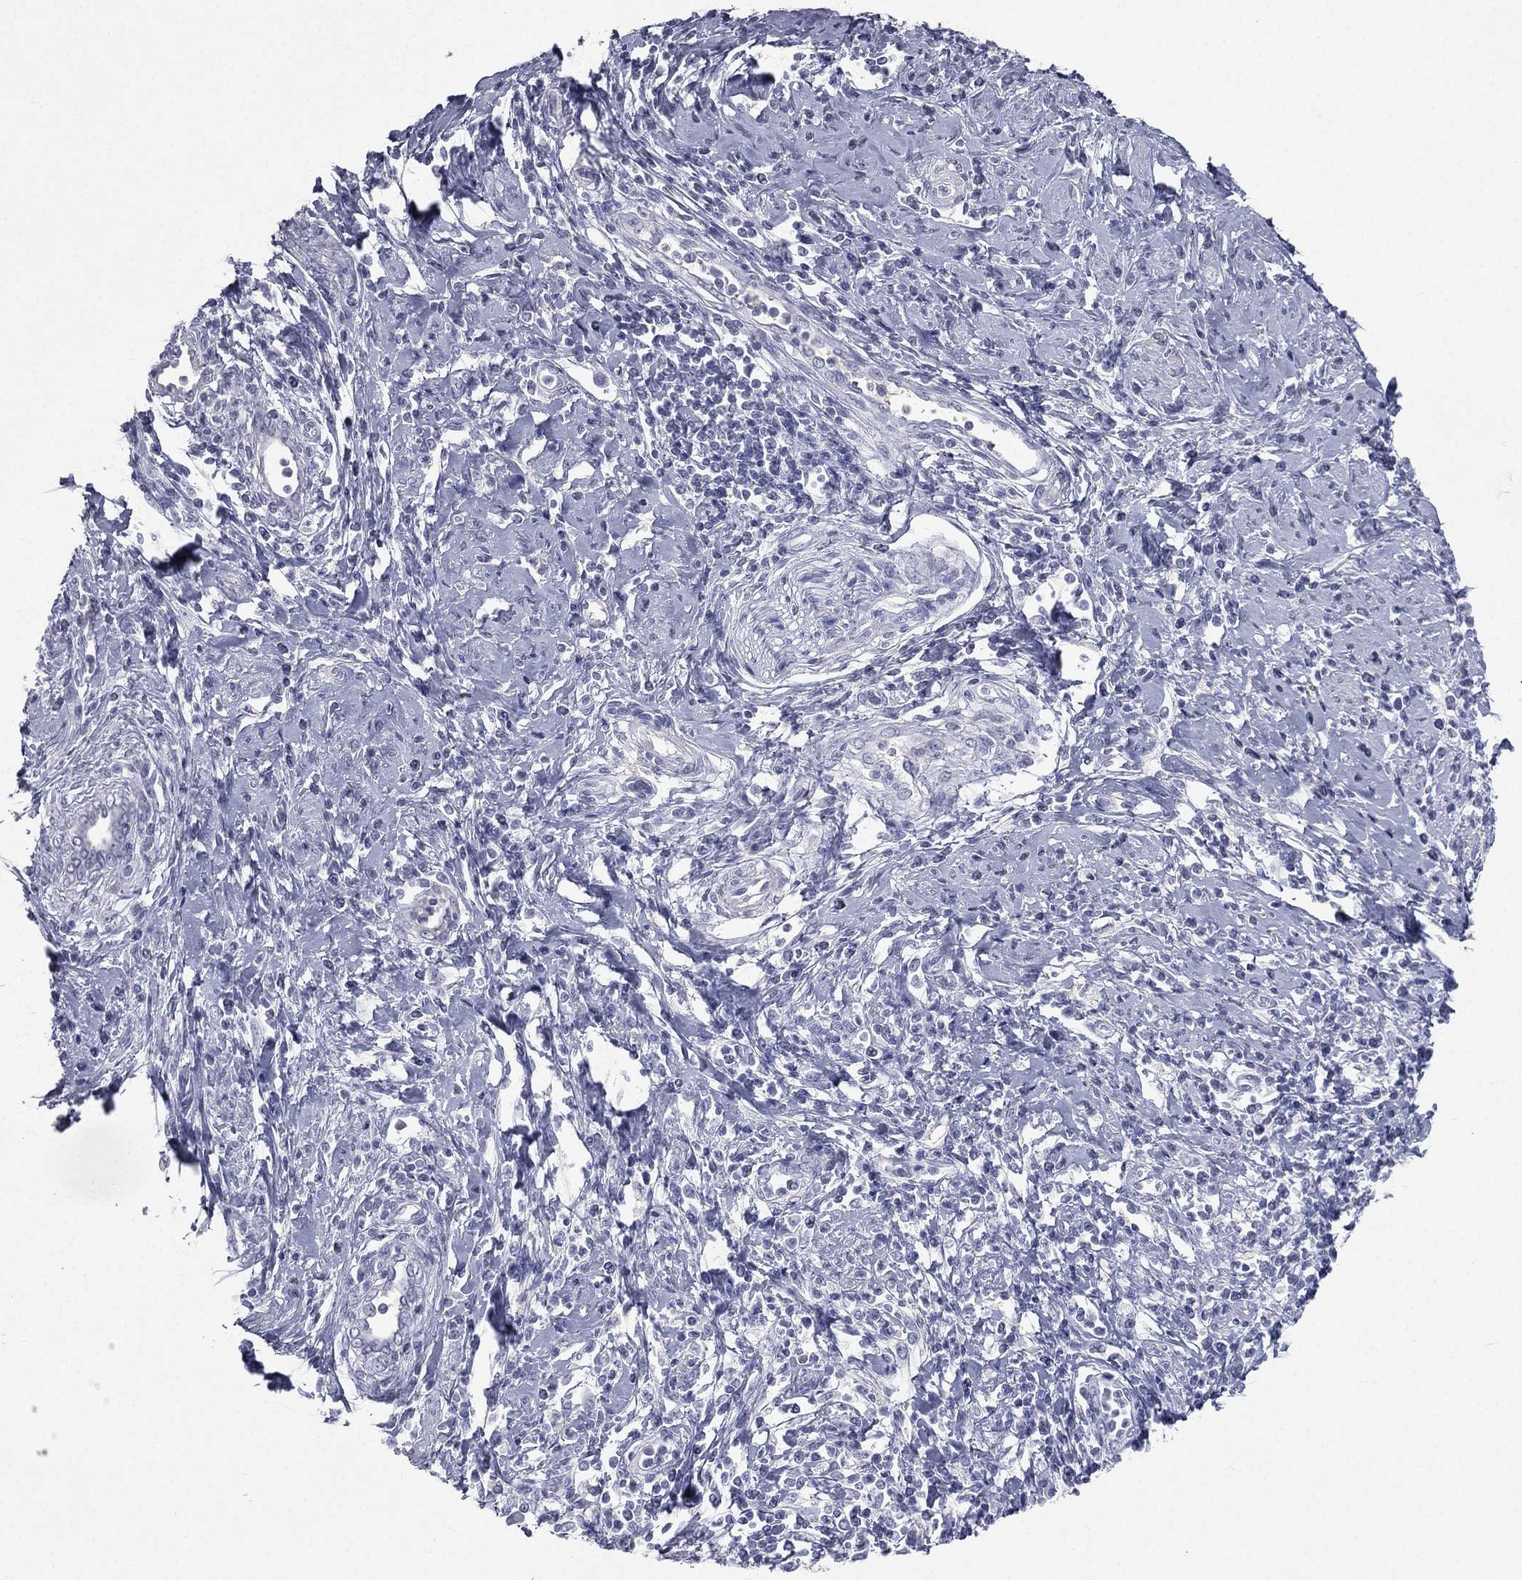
{"staining": {"intensity": "negative", "quantity": "none", "location": "none"}, "tissue": "cervical cancer", "cell_type": "Tumor cells", "image_type": "cancer", "snomed": [{"axis": "morphology", "description": "Squamous cell carcinoma, NOS"}, {"axis": "topography", "description": "Cervix"}], "caption": "An IHC micrograph of squamous cell carcinoma (cervical) is shown. There is no staining in tumor cells of squamous cell carcinoma (cervical).", "gene": "ESX1", "patient": {"sex": "female", "age": 26}}